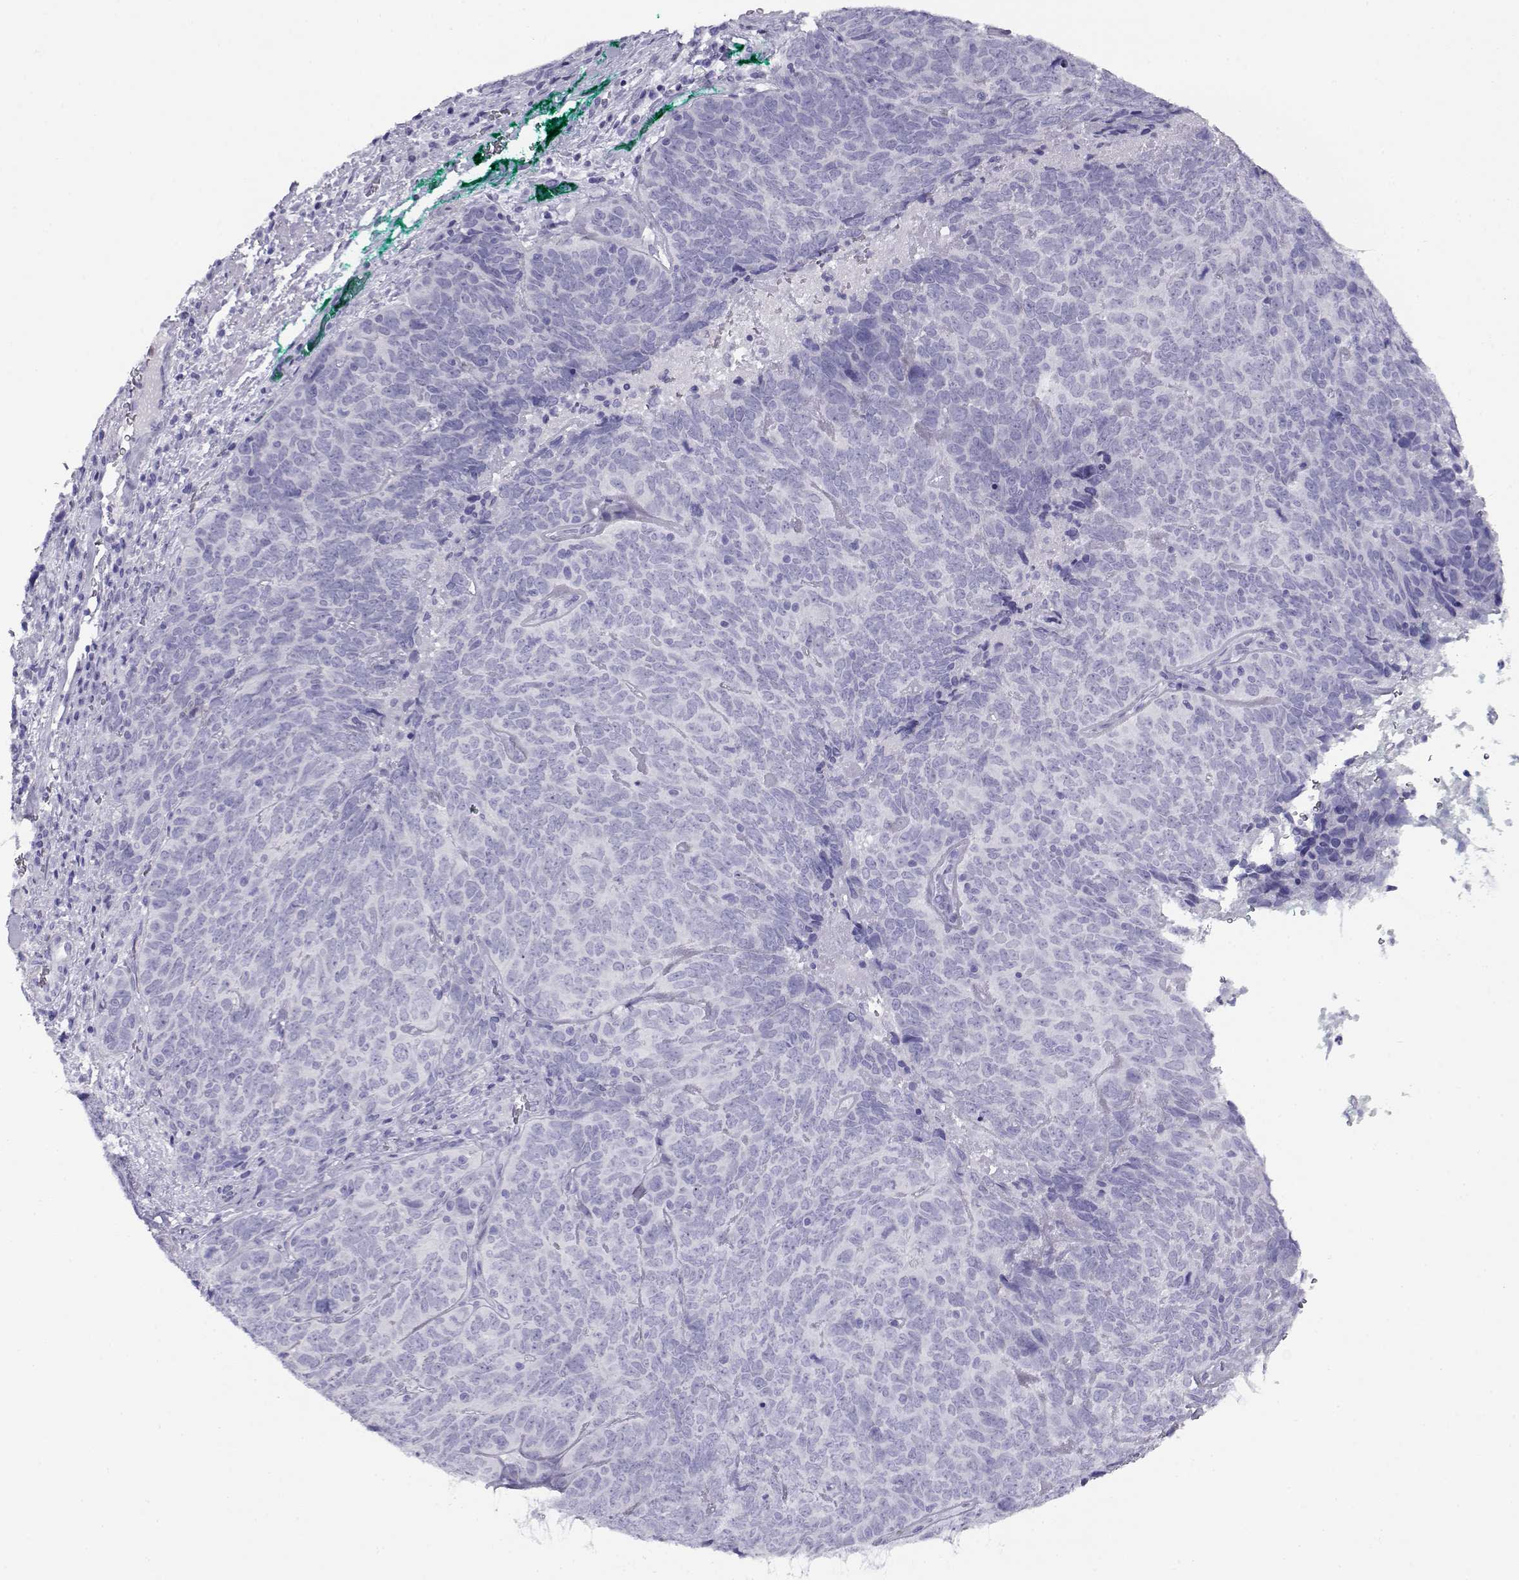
{"staining": {"intensity": "negative", "quantity": "none", "location": "none"}, "tissue": "skin cancer", "cell_type": "Tumor cells", "image_type": "cancer", "snomed": [{"axis": "morphology", "description": "Squamous cell carcinoma, NOS"}, {"axis": "topography", "description": "Skin"}, {"axis": "topography", "description": "Anal"}], "caption": "Immunohistochemistry (IHC) of skin cancer (squamous cell carcinoma) displays no staining in tumor cells.", "gene": "RHOXF2", "patient": {"sex": "female", "age": 51}}